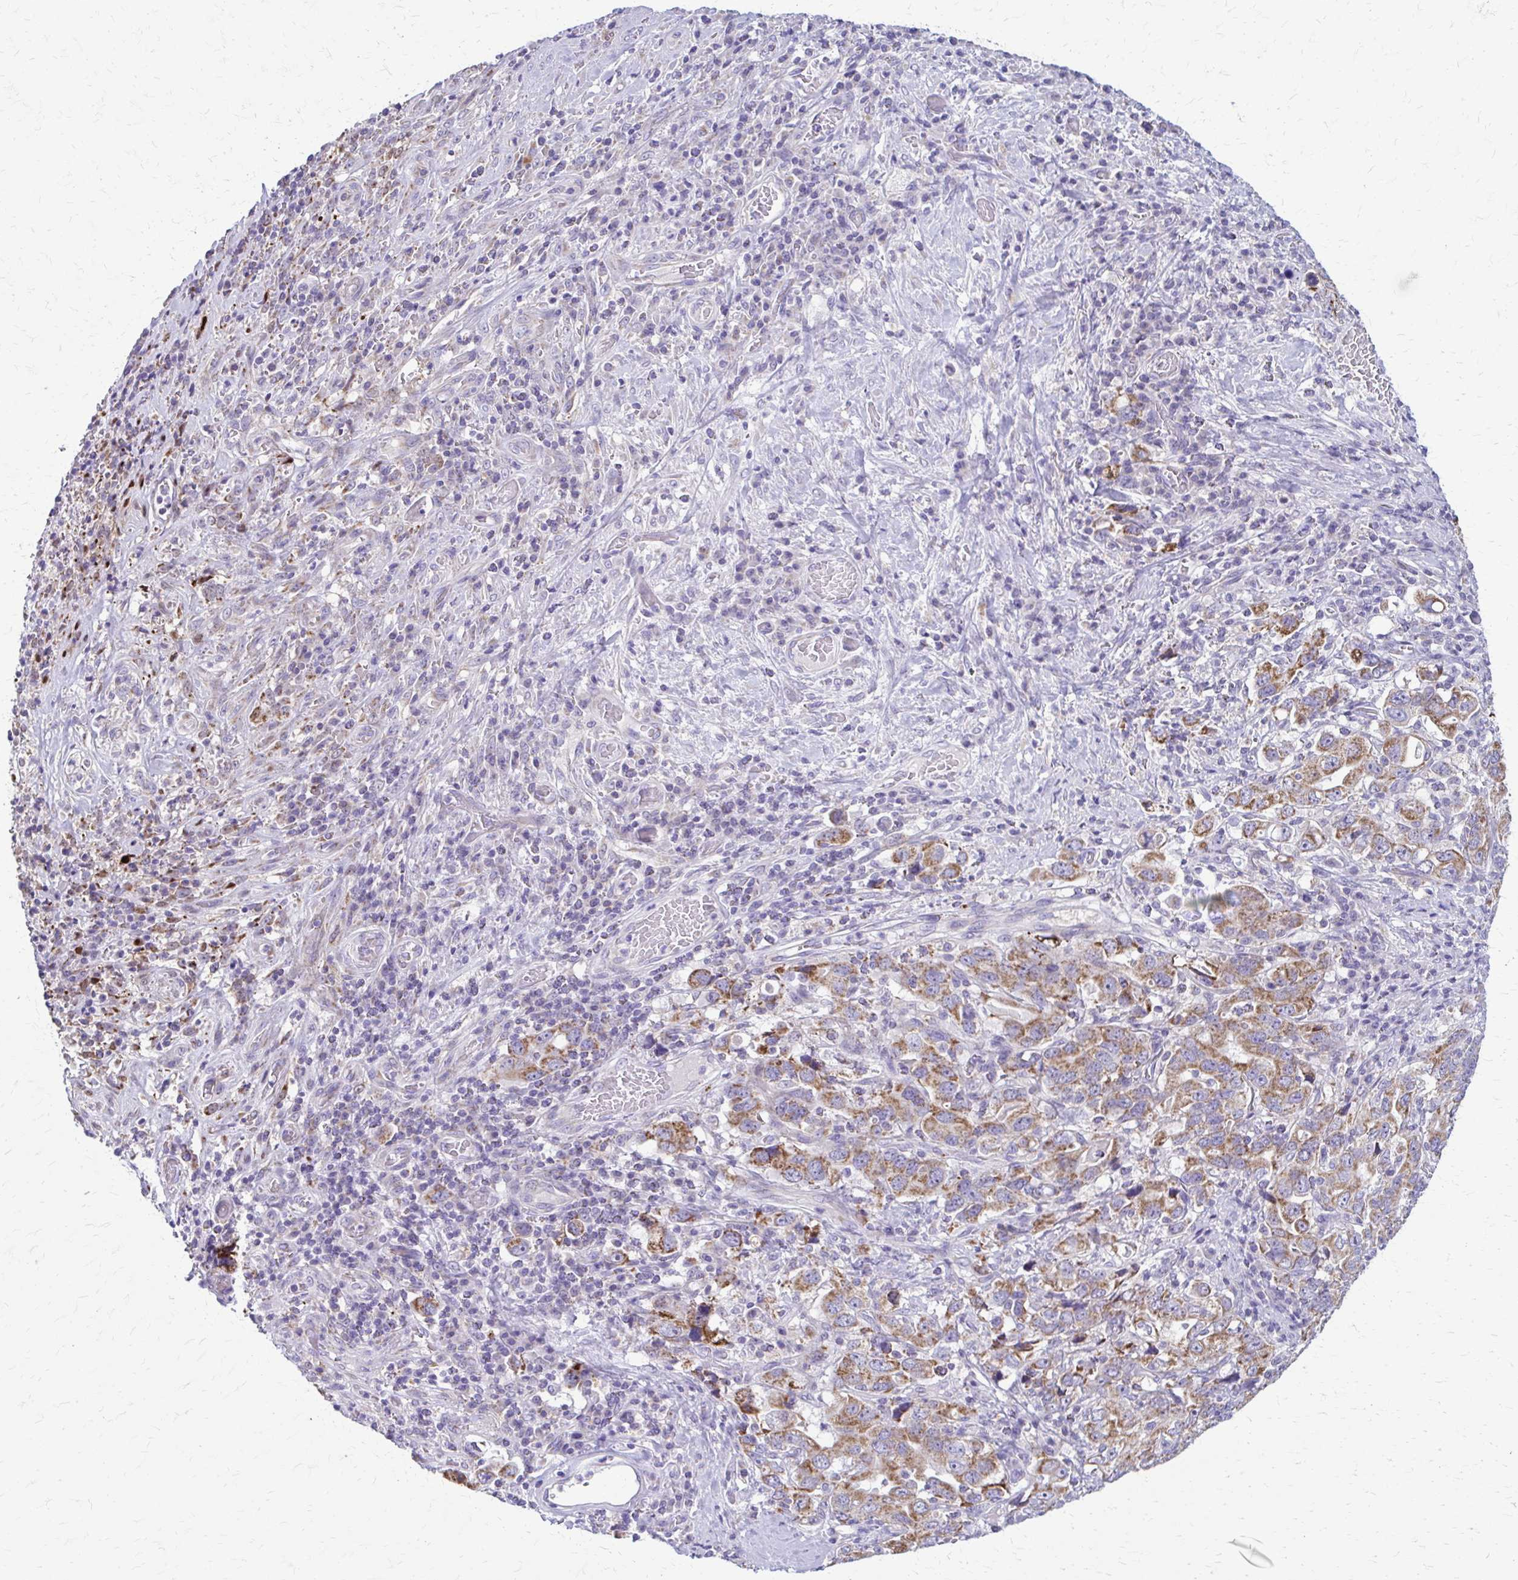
{"staining": {"intensity": "moderate", "quantity": ">75%", "location": "cytoplasmic/membranous"}, "tissue": "stomach cancer", "cell_type": "Tumor cells", "image_type": "cancer", "snomed": [{"axis": "morphology", "description": "Adenocarcinoma, NOS"}, {"axis": "topography", "description": "Stomach, upper"}, {"axis": "topography", "description": "Stomach"}], "caption": "DAB (3,3'-diaminobenzidine) immunohistochemical staining of stomach adenocarcinoma shows moderate cytoplasmic/membranous protein expression in approximately >75% of tumor cells.", "gene": "SAMD13", "patient": {"sex": "male", "age": 62}}